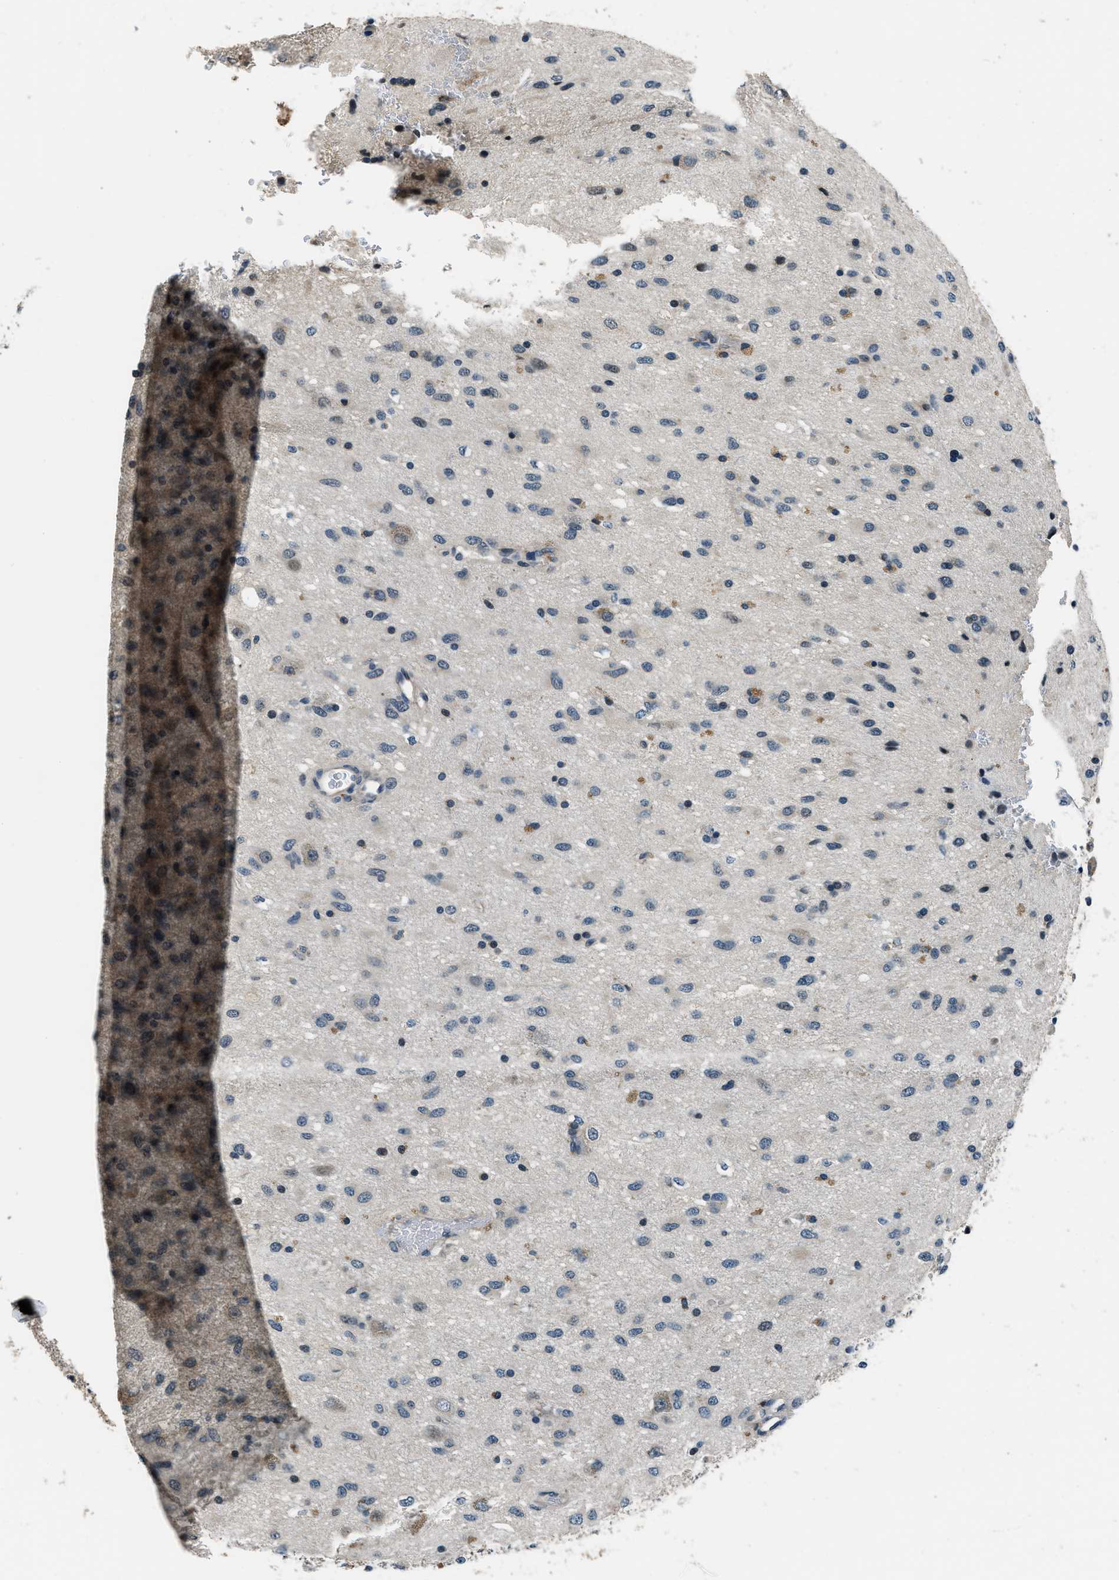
{"staining": {"intensity": "weak", "quantity": "<25%", "location": "cytoplasmic/membranous"}, "tissue": "glioma", "cell_type": "Tumor cells", "image_type": "cancer", "snomed": [{"axis": "morphology", "description": "Glioma, malignant, Low grade"}, {"axis": "topography", "description": "Brain"}], "caption": "IHC histopathology image of malignant low-grade glioma stained for a protein (brown), which demonstrates no positivity in tumor cells.", "gene": "NME8", "patient": {"sex": "male", "age": 77}}